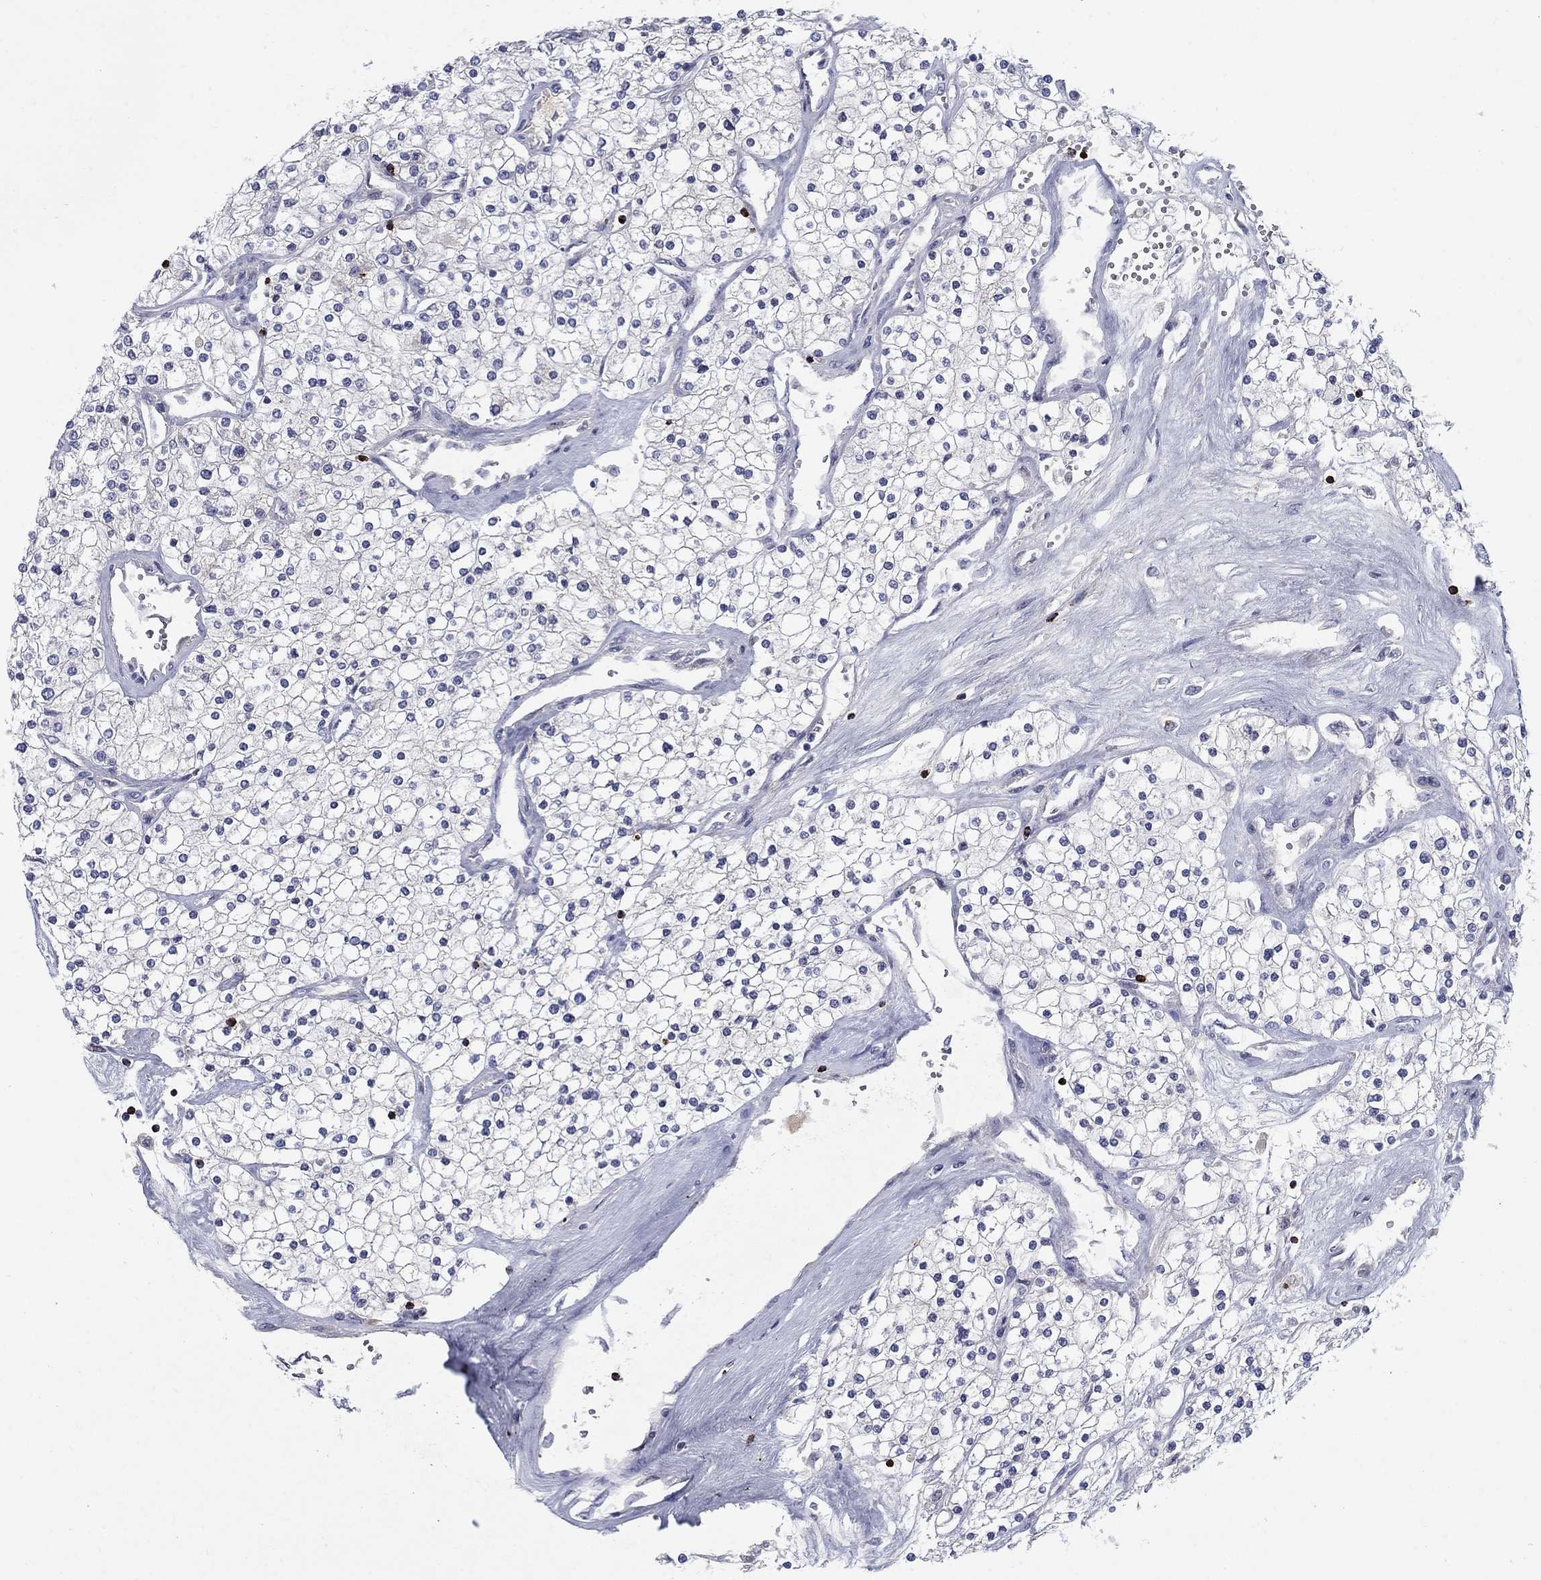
{"staining": {"intensity": "negative", "quantity": "none", "location": "none"}, "tissue": "renal cancer", "cell_type": "Tumor cells", "image_type": "cancer", "snomed": [{"axis": "morphology", "description": "Adenocarcinoma, NOS"}, {"axis": "topography", "description": "Kidney"}], "caption": "High magnification brightfield microscopy of renal cancer (adenocarcinoma) stained with DAB (brown) and counterstained with hematoxylin (blue): tumor cells show no significant expression.", "gene": "GZMA", "patient": {"sex": "male", "age": 80}}